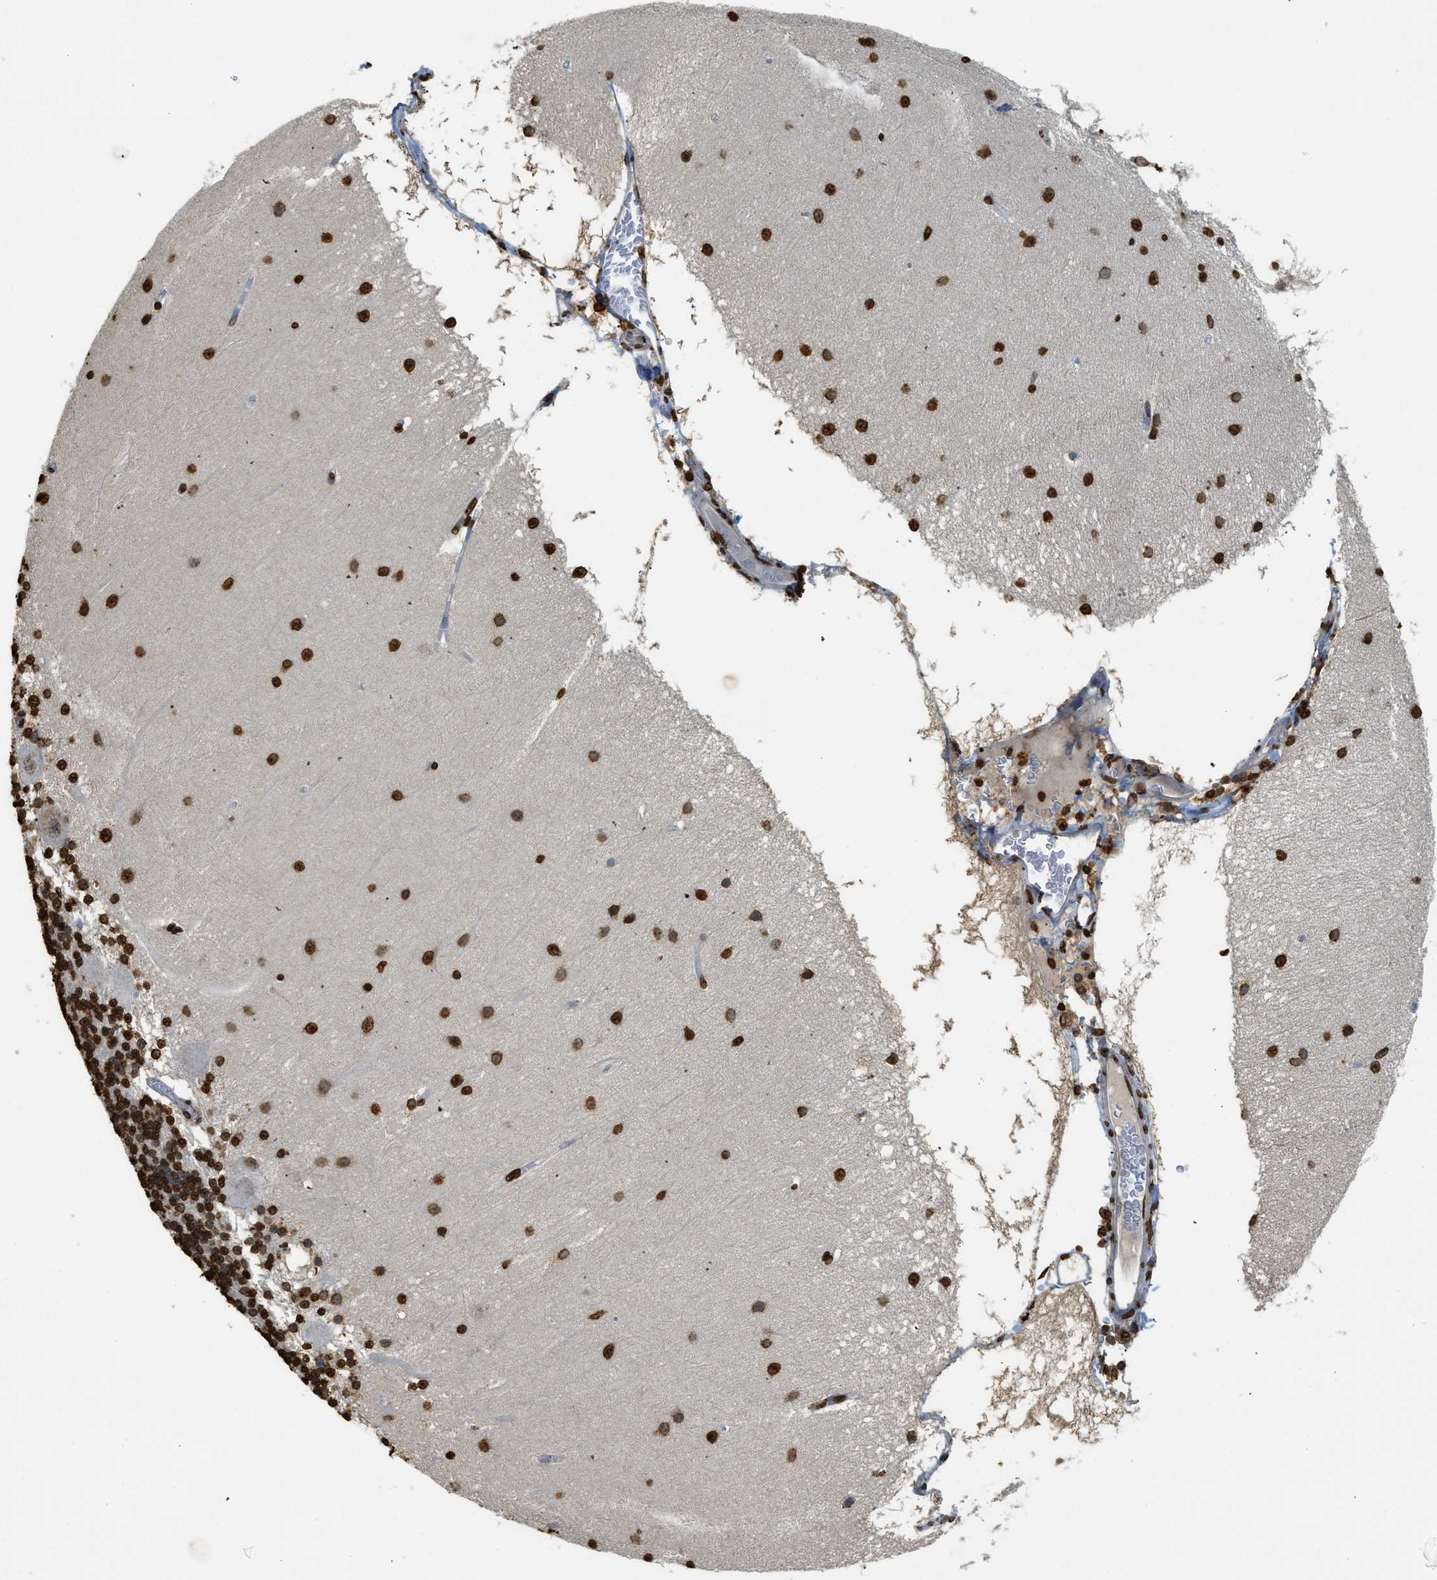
{"staining": {"intensity": "strong", "quantity": "25%-75%", "location": "nuclear"}, "tissue": "cerebellum", "cell_type": "Cells in granular layer", "image_type": "normal", "snomed": [{"axis": "morphology", "description": "Normal tissue, NOS"}, {"axis": "topography", "description": "Cerebellum"}], "caption": "DAB immunohistochemical staining of unremarkable cerebellum reveals strong nuclear protein positivity in approximately 25%-75% of cells in granular layer.", "gene": "NR5A2", "patient": {"sex": "female", "age": 54}}